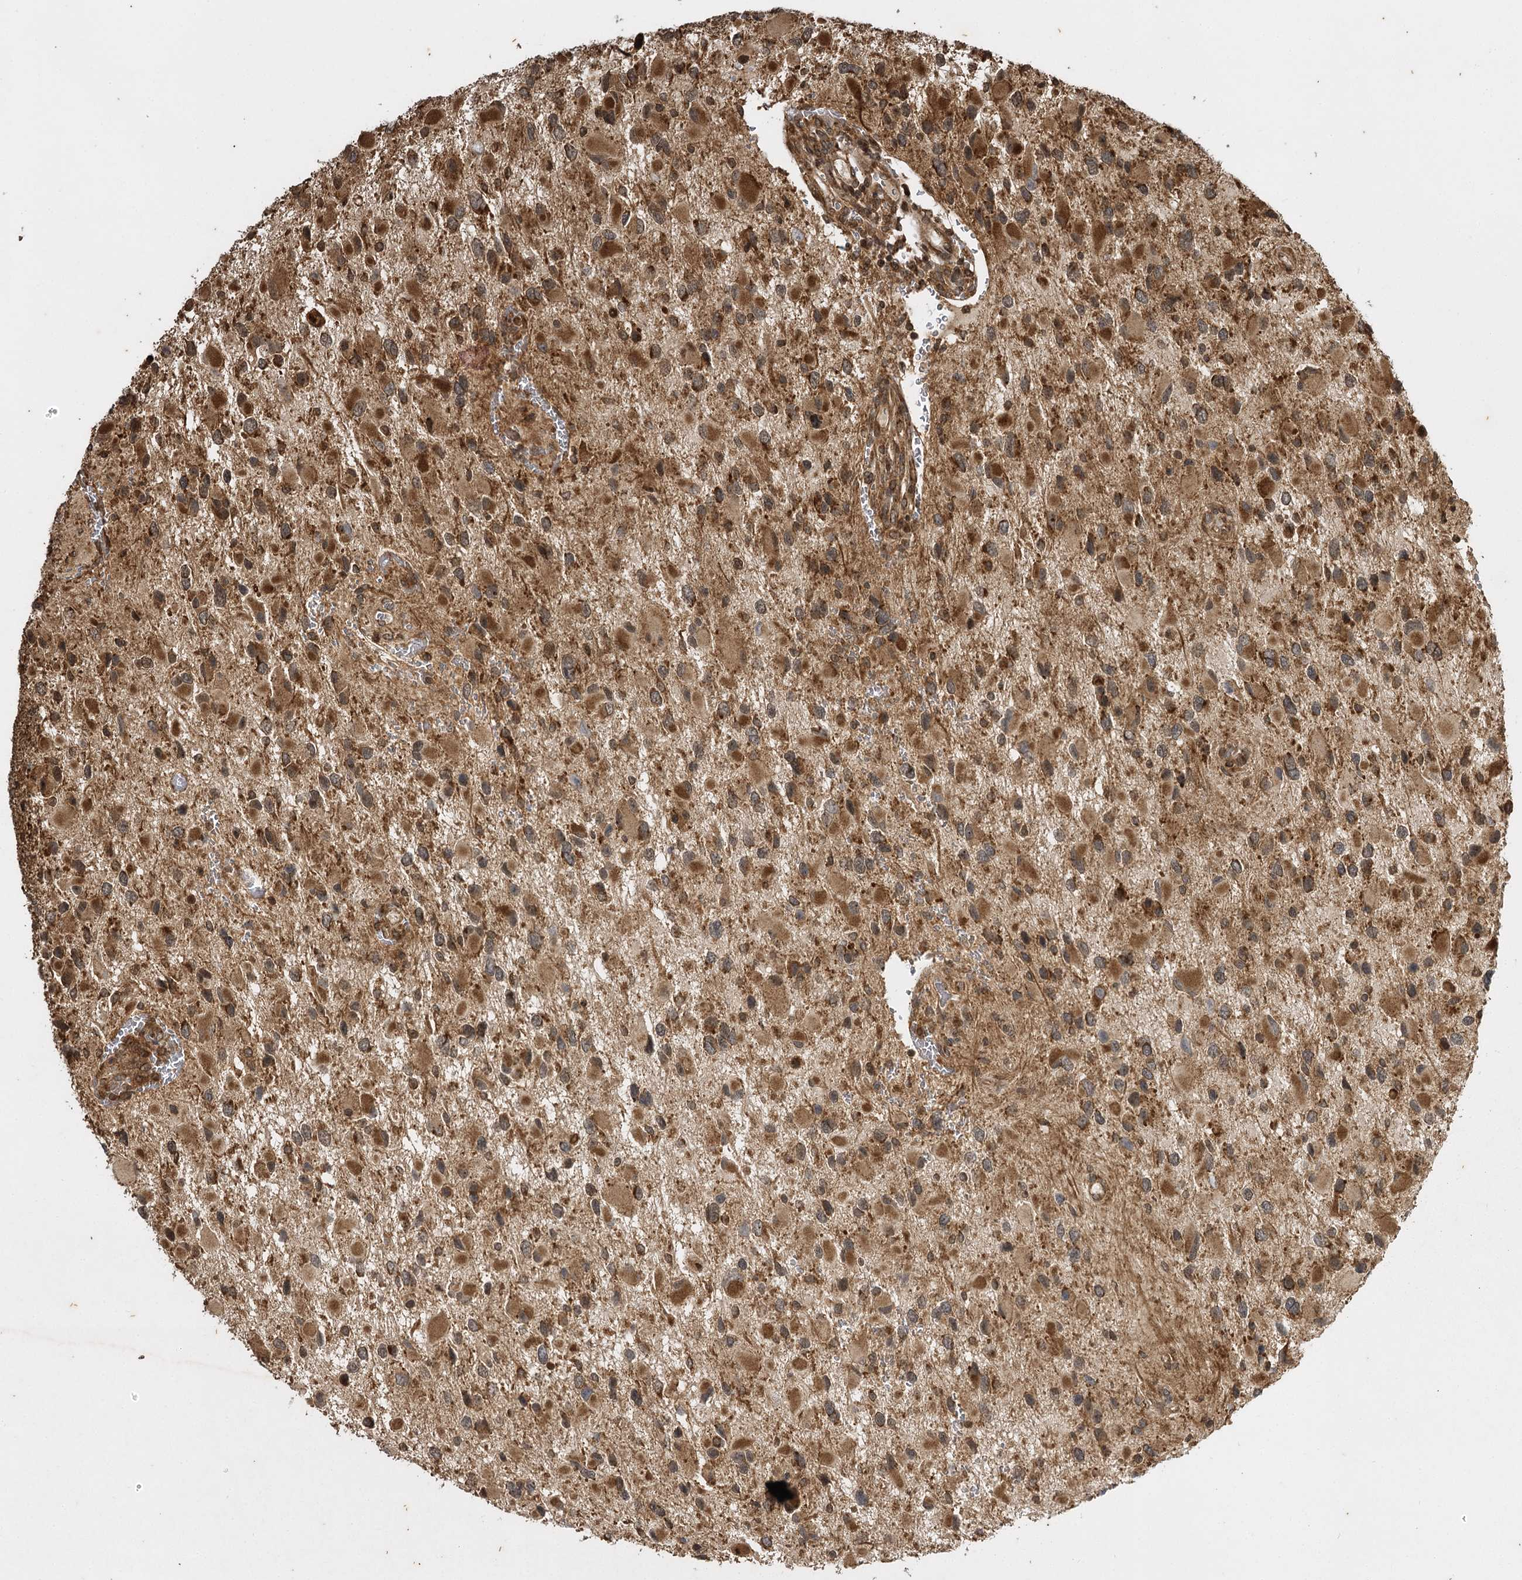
{"staining": {"intensity": "moderate", "quantity": ">75%", "location": "cytoplasmic/membranous"}, "tissue": "glioma", "cell_type": "Tumor cells", "image_type": "cancer", "snomed": [{"axis": "morphology", "description": "Glioma, malignant, High grade"}, {"axis": "topography", "description": "Brain"}], "caption": "About >75% of tumor cells in human glioma show moderate cytoplasmic/membranous protein staining as visualized by brown immunohistochemical staining.", "gene": "IL11RA", "patient": {"sex": "male", "age": 53}}